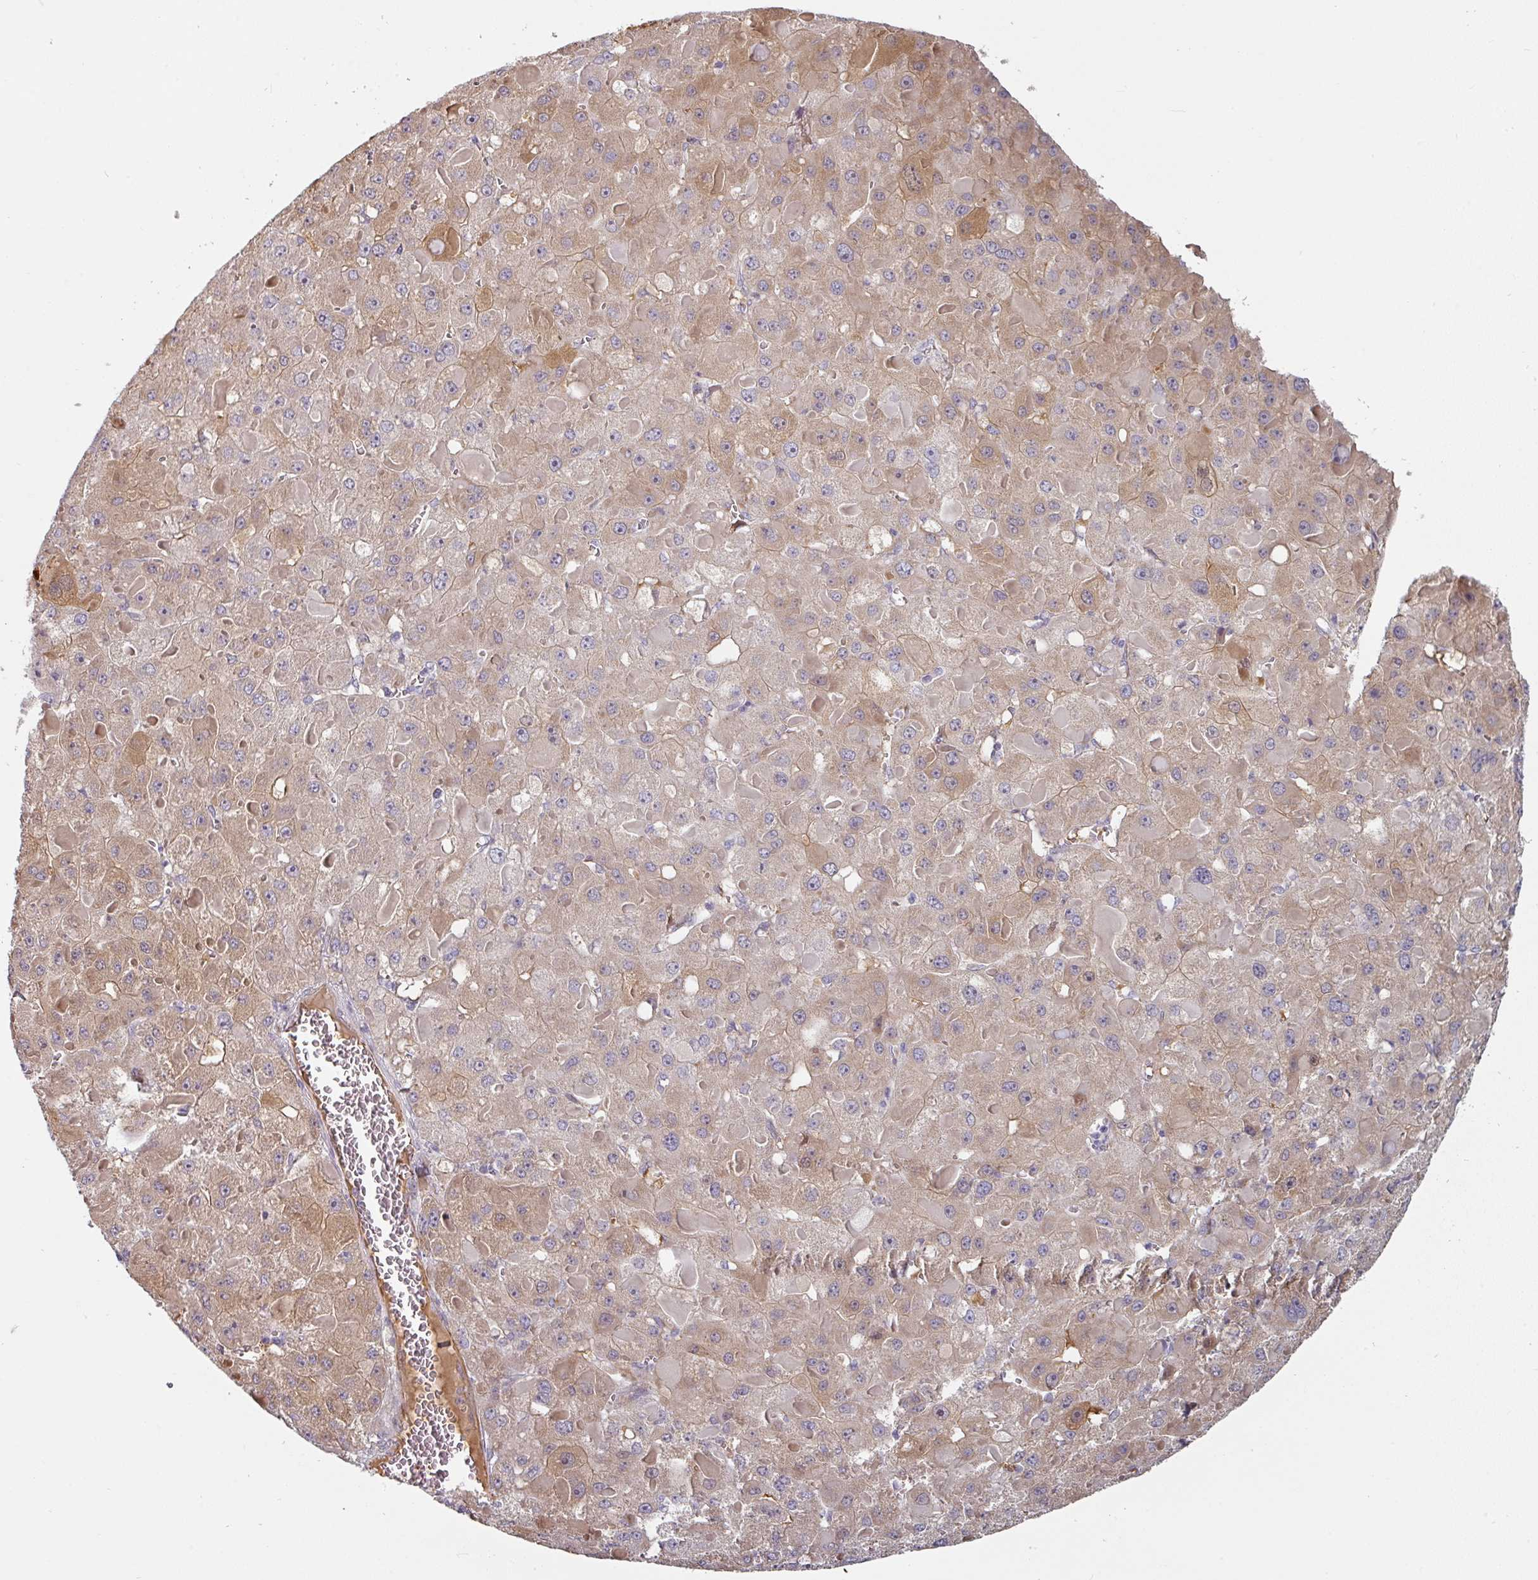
{"staining": {"intensity": "moderate", "quantity": "<25%", "location": "cytoplasmic/membranous"}, "tissue": "liver cancer", "cell_type": "Tumor cells", "image_type": "cancer", "snomed": [{"axis": "morphology", "description": "Carcinoma, Hepatocellular, NOS"}, {"axis": "topography", "description": "Liver"}], "caption": "Immunohistochemical staining of human liver hepatocellular carcinoma demonstrates moderate cytoplasmic/membranous protein positivity in about <25% of tumor cells.", "gene": "CEP78", "patient": {"sex": "female", "age": 73}}